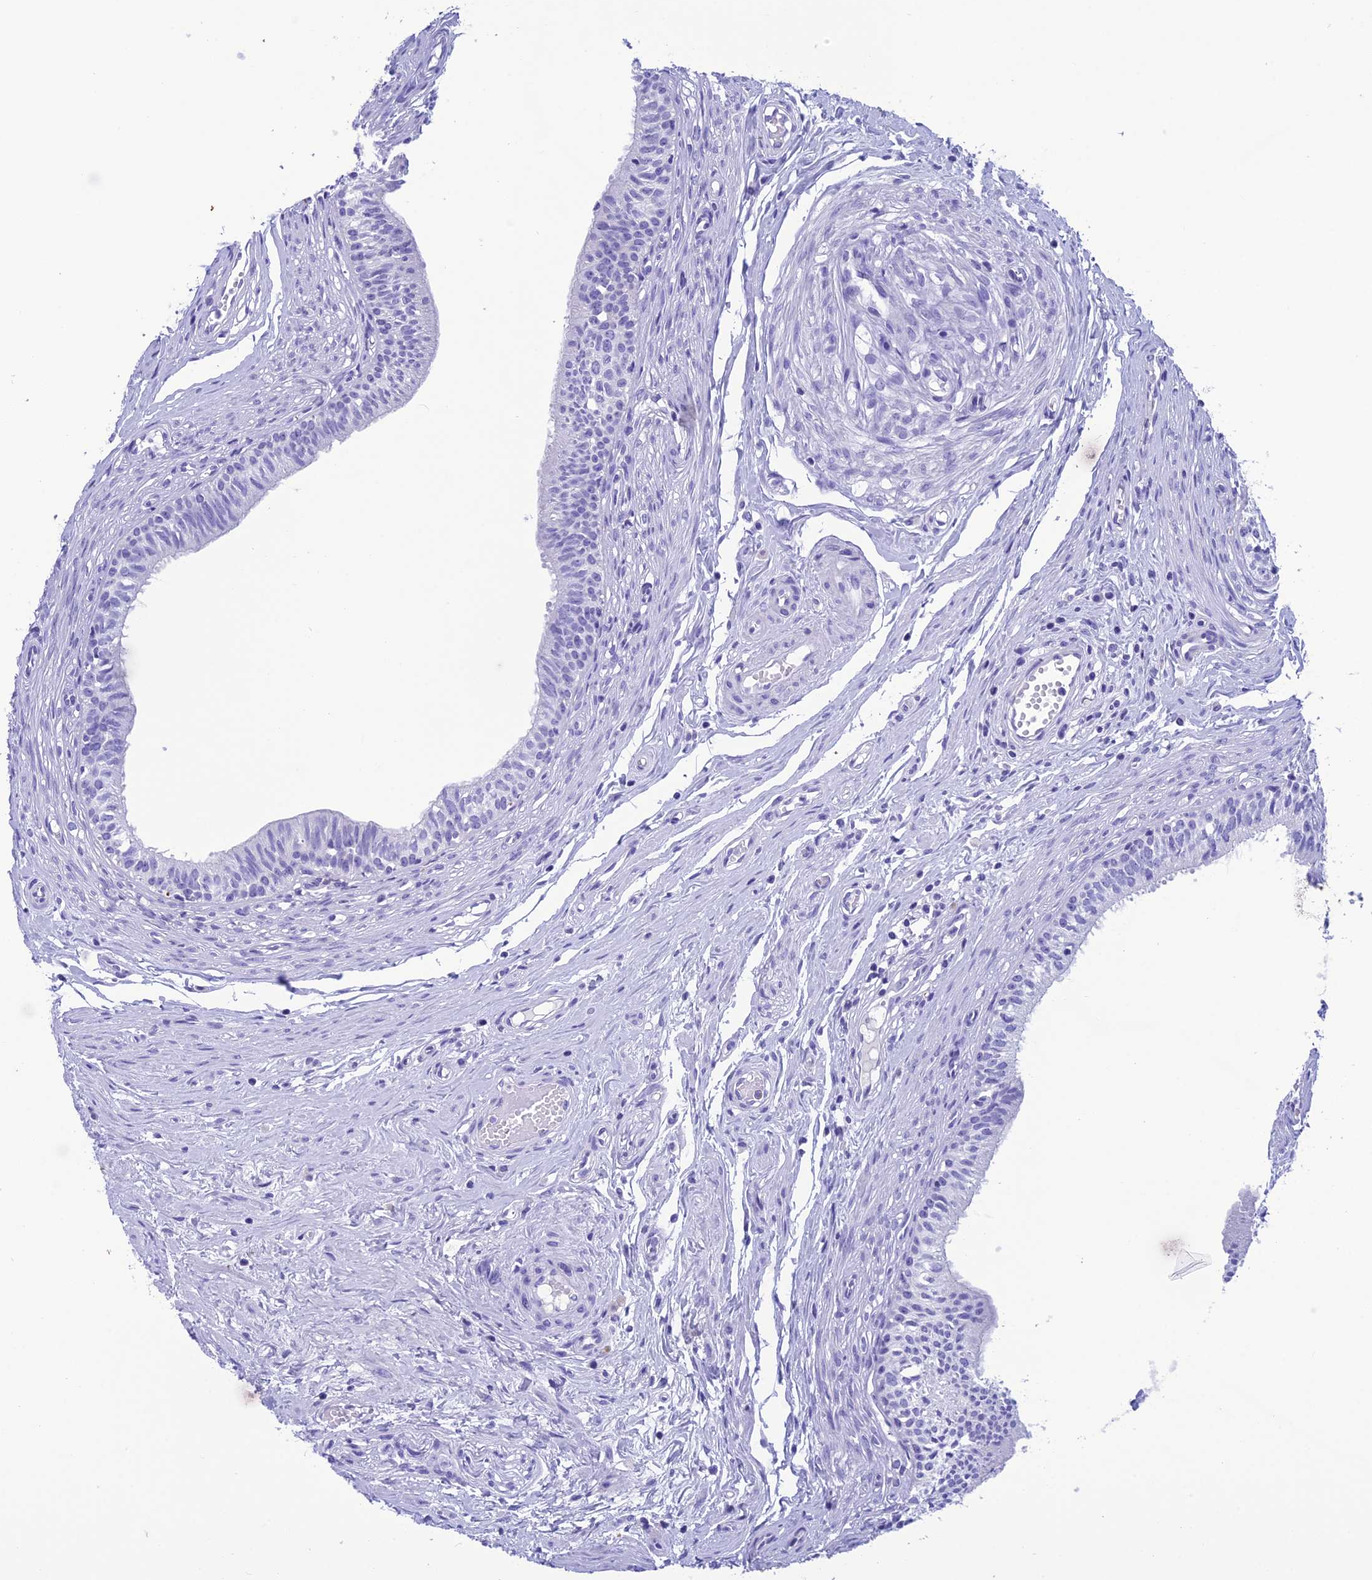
{"staining": {"intensity": "negative", "quantity": "none", "location": "none"}, "tissue": "epididymis", "cell_type": "Glandular cells", "image_type": "normal", "snomed": [{"axis": "morphology", "description": "Normal tissue, NOS"}, {"axis": "topography", "description": "Epididymis, spermatic cord, NOS"}], "caption": "Immunohistochemistry image of unremarkable epididymis: epididymis stained with DAB (3,3'-diaminobenzidine) exhibits no significant protein positivity in glandular cells.", "gene": "TRAM1L1", "patient": {"sex": "male", "age": 22}}